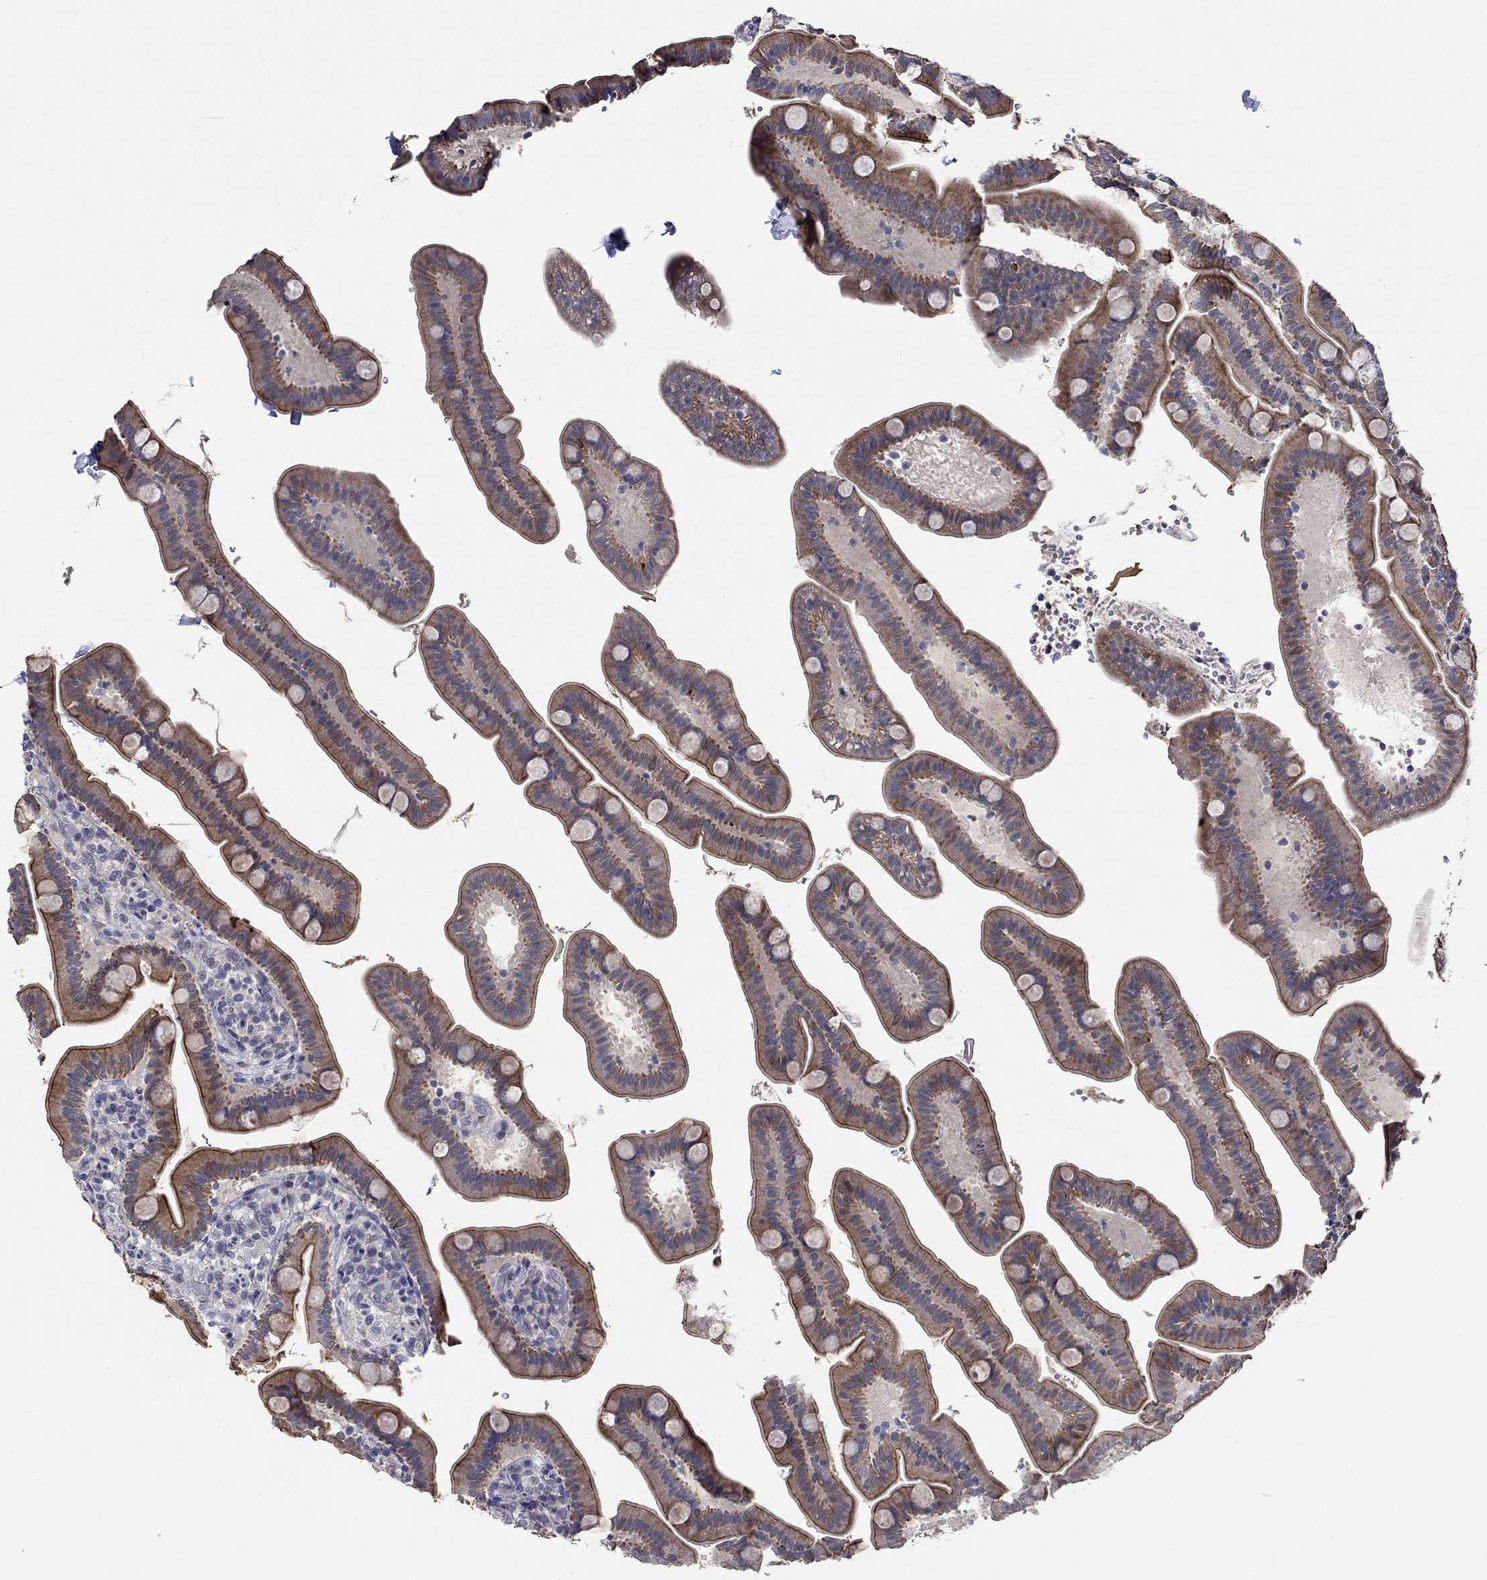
{"staining": {"intensity": "strong", "quantity": ">75%", "location": "cytoplasmic/membranous"}, "tissue": "small intestine", "cell_type": "Glandular cells", "image_type": "normal", "snomed": [{"axis": "morphology", "description": "Normal tissue, NOS"}, {"axis": "topography", "description": "Small intestine"}], "caption": "Immunohistochemistry staining of normal small intestine, which exhibits high levels of strong cytoplasmic/membranous staining in approximately >75% of glandular cells indicating strong cytoplasmic/membranous protein expression. The staining was performed using DAB (3,3'-diaminobenzidine) (brown) for protein detection and nuclei were counterstained in hematoxylin (blue).", "gene": "DDX3Y", "patient": {"sex": "male", "age": 66}}